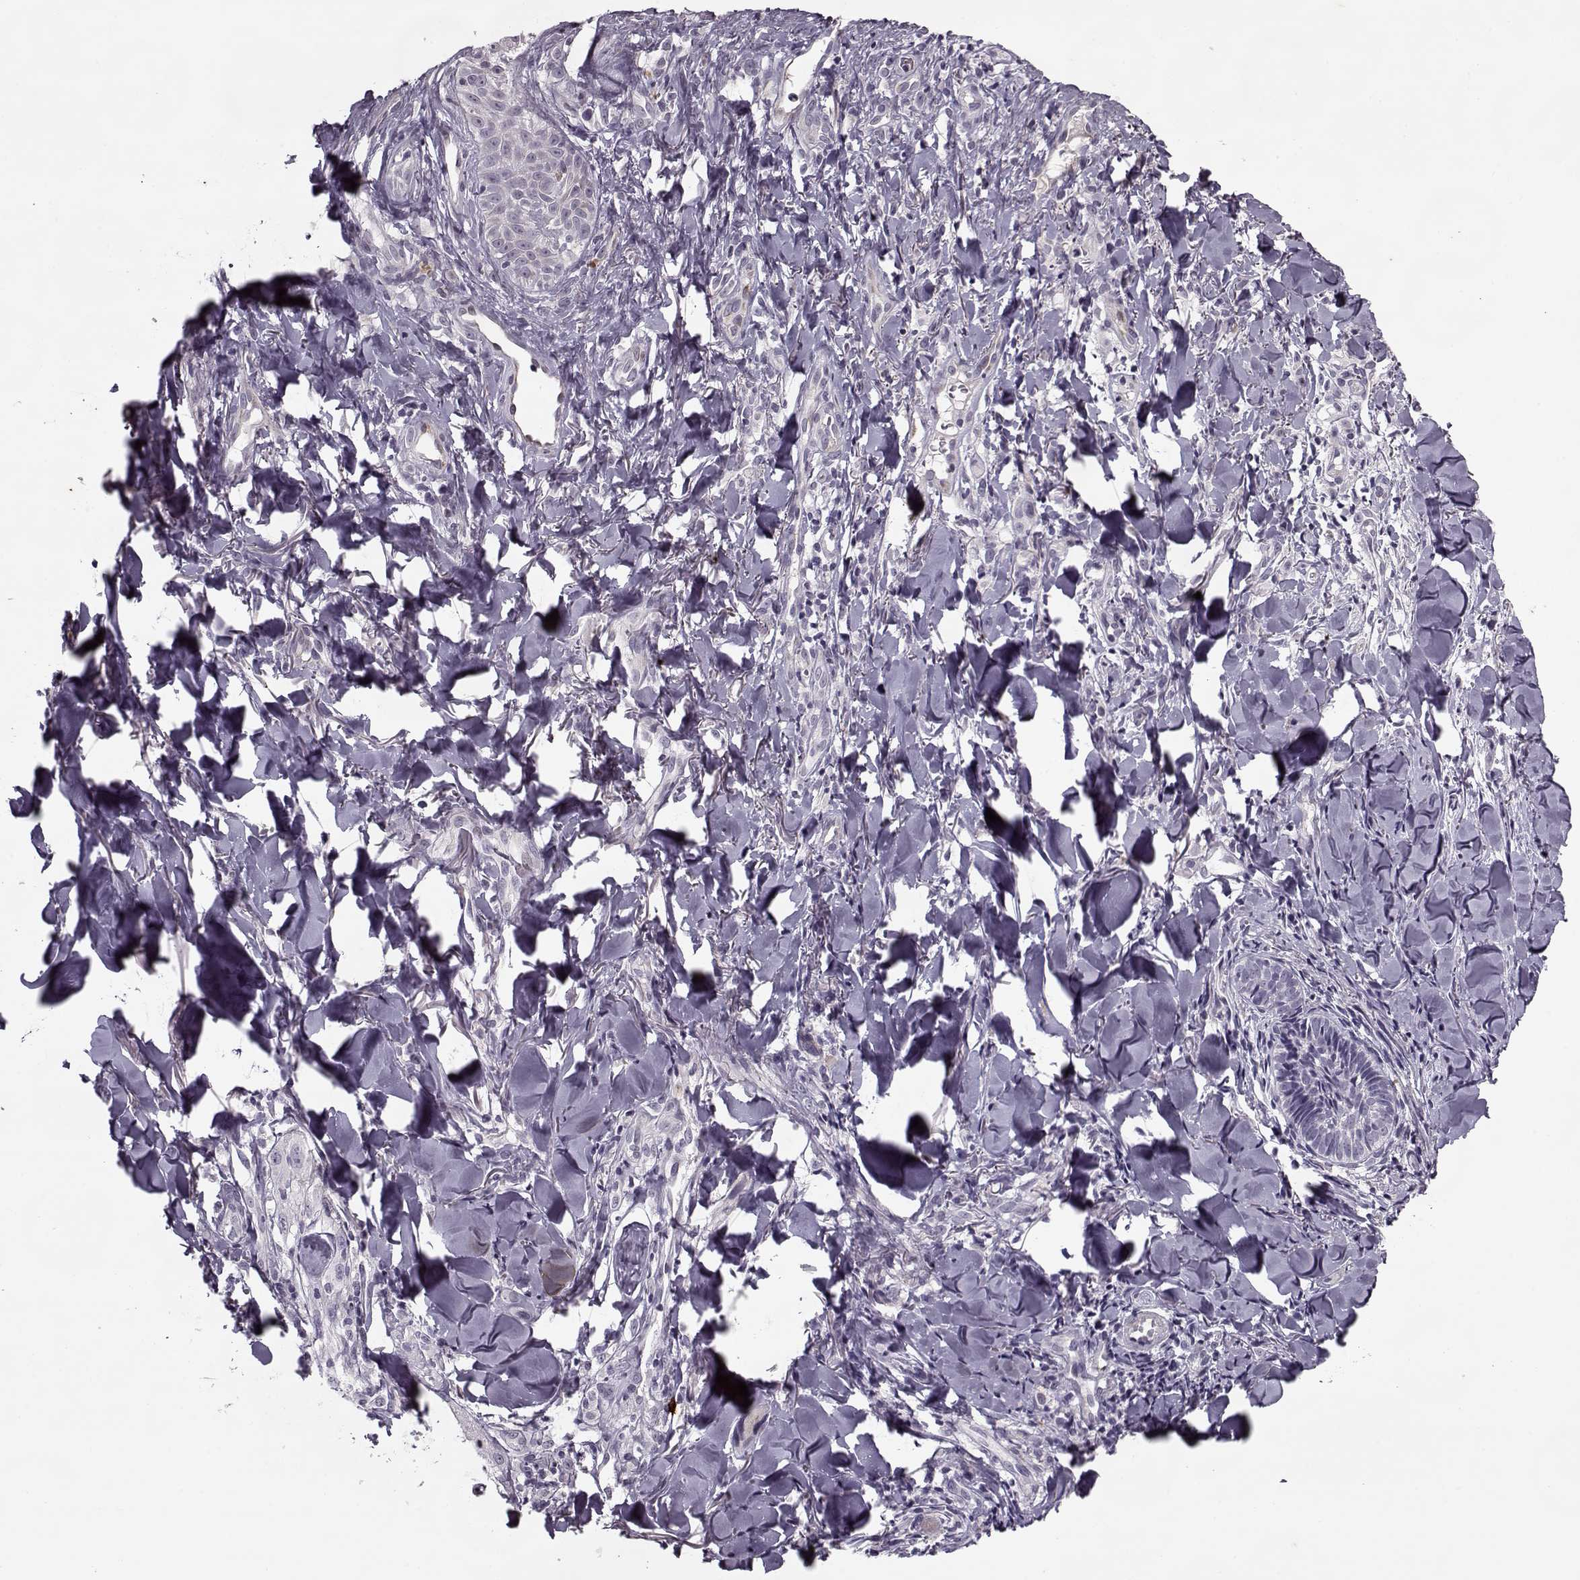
{"staining": {"intensity": "negative", "quantity": "none", "location": "none"}, "tissue": "melanoma", "cell_type": "Tumor cells", "image_type": "cancer", "snomed": [{"axis": "morphology", "description": "Malignant melanoma, NOS"}, {"axis": "topography", "description": "Skin"}], "caption": "Tumor cells show no significant positivity in melanoma.", "gene": "KRT9", "patient": {"sex": "male", "age": 67}}